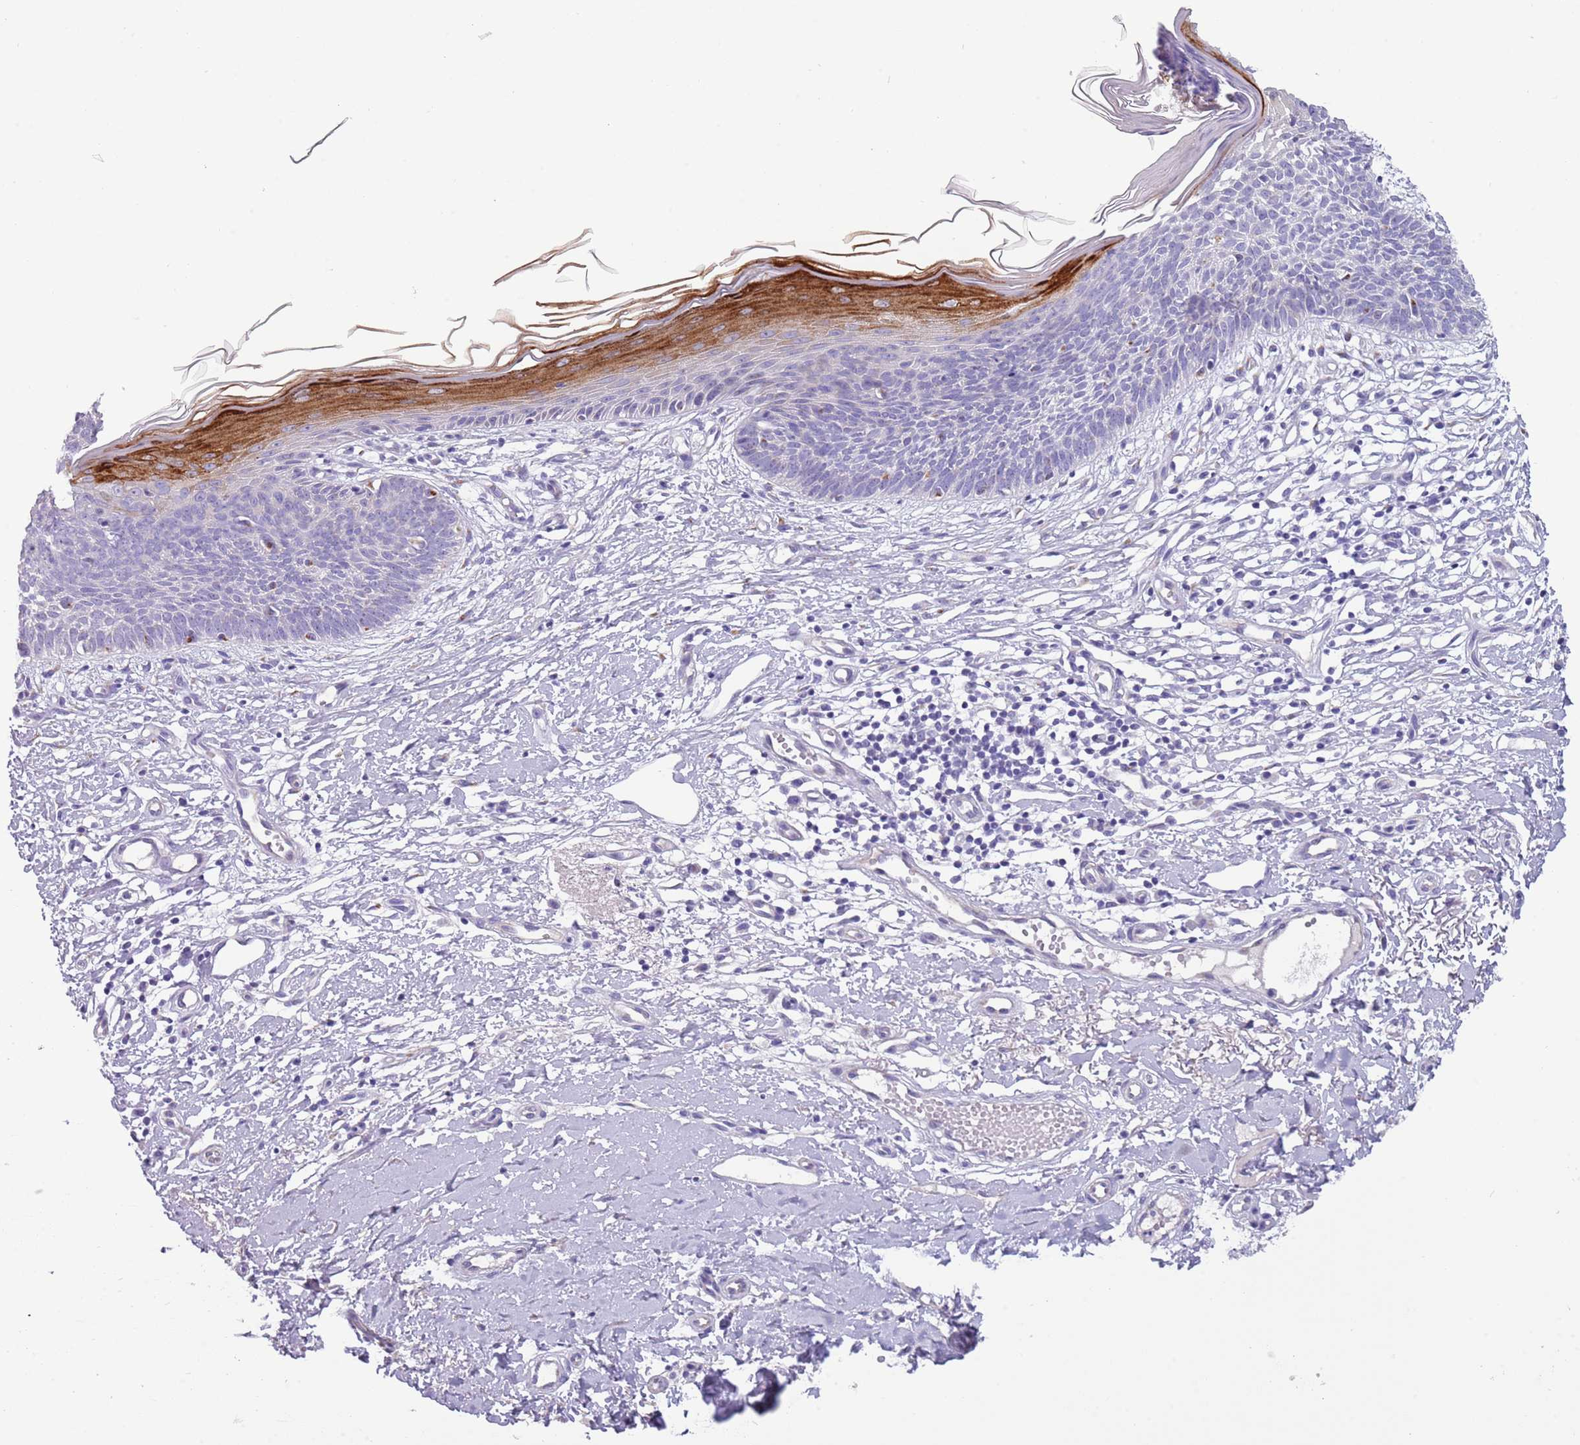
{"staining": {"intensity": "negative", "quantity": "none", "location": "none"}, "tissue": "skin cancer", "cell_type": "Tumor cells", "image_type": "cancer", "snomed": [{"axis": "morphology", "description": "Basal cell carcinoma"}, {"axis": "topography", "description": "Skin"}], "caption": "Immunohistochemistry of skin cancer (basal cell carcinoma) shows no staining in tumor cells. (Immunohistochemistry, brightfield microscopy, high magnification).", "gene": "NBPF6", "patient": {"sex": "male", "age": 78}}